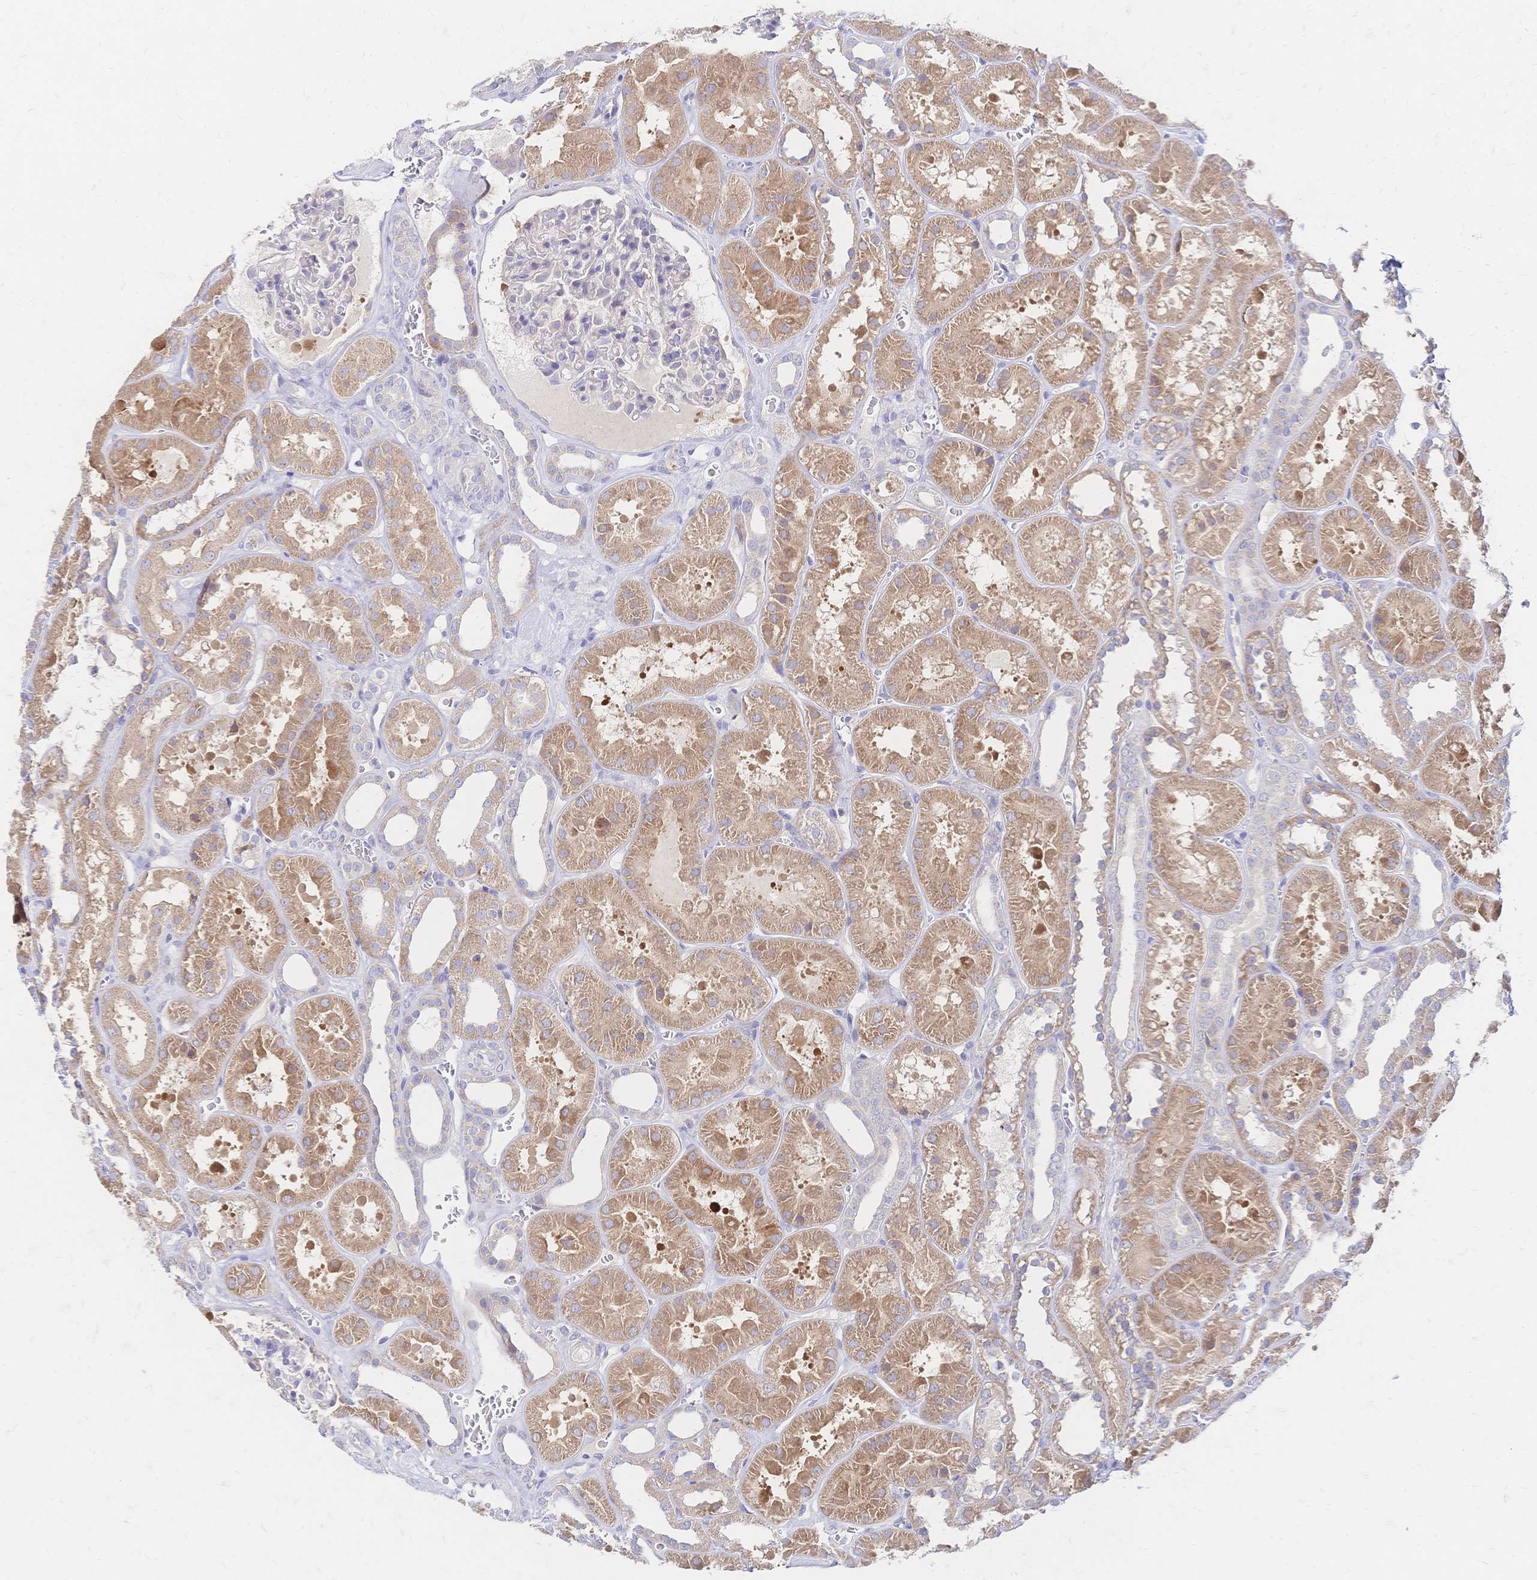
{"staining": {"intensity": "negative", "quantity": "none", "location": "none"}, "tissue": "kidney", "cell_type": "Cells in glomeruli", "image_type": "normal", "snomed": [{"axis": "morphology", "description": "Normal tissue, NOS"}, {"axis": "topography", "description": "Kidney"}], "caption": "Immunohistochemistry (IHC) of normal kidney reveals no positivity in cells in glomeruli.", "gene": "VWC2L", "patient": {"sex": "female", "age": 41}}